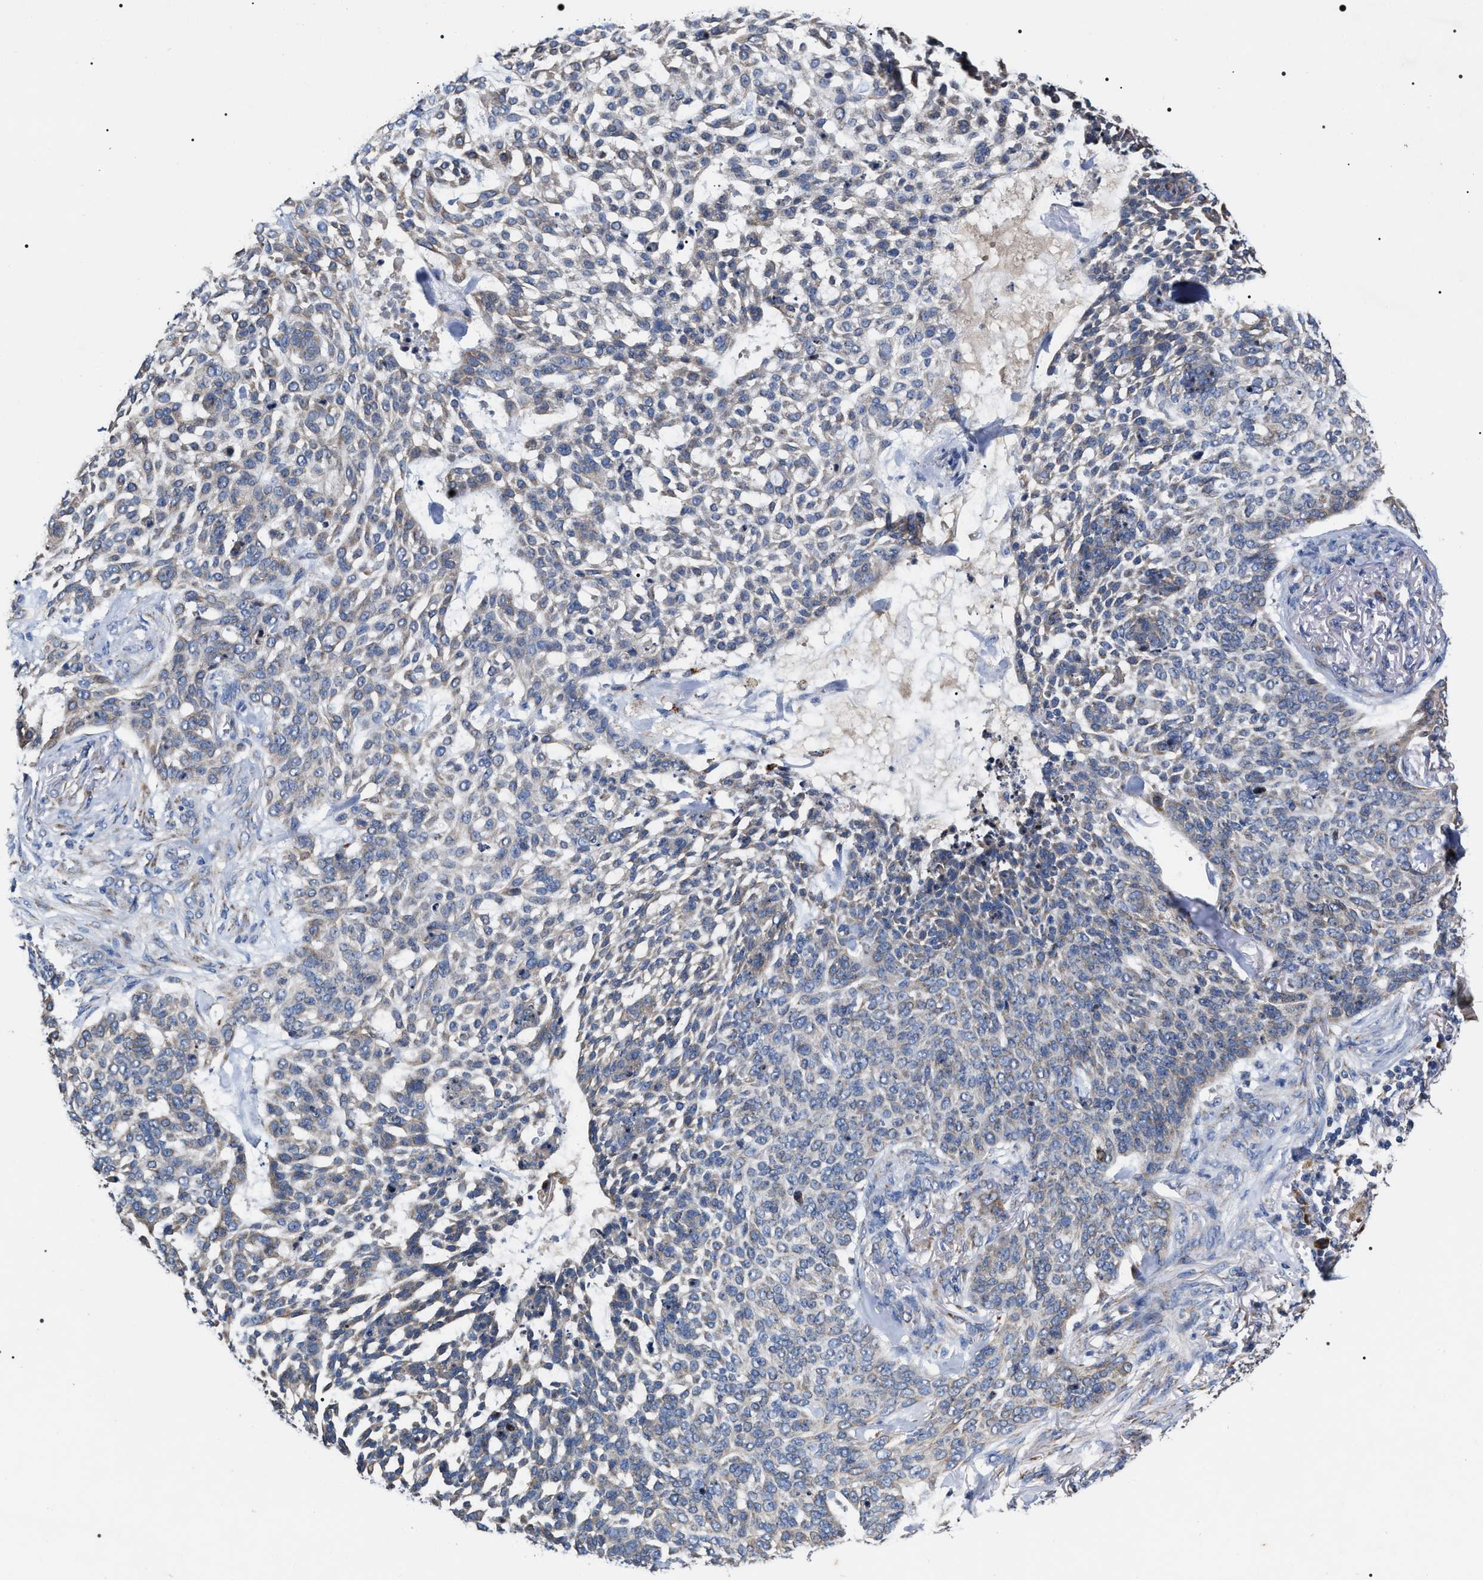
{"staining": {"intensity": "moderate", "quantity": "25%-75%", "location": "cytoplasmic/membranous"}, "tissue": "skin cancer", "cell_type": "Tumor cells", "image_type": "cancer", "snomed": [{"axis": "morphology", "description": "Basal cell carcinoma"}, {"axis": "topography", "description": "Skin"}], "caption": "Immunohistochemical staining of skin cancer (basal cell carcinoma) demonstrates moderate cytoplasmic/membranous protein expression in approximately 25%-75% of tumor cells.", "gene": "MACC1", "patient": {"sex": "female", "age": 64}}